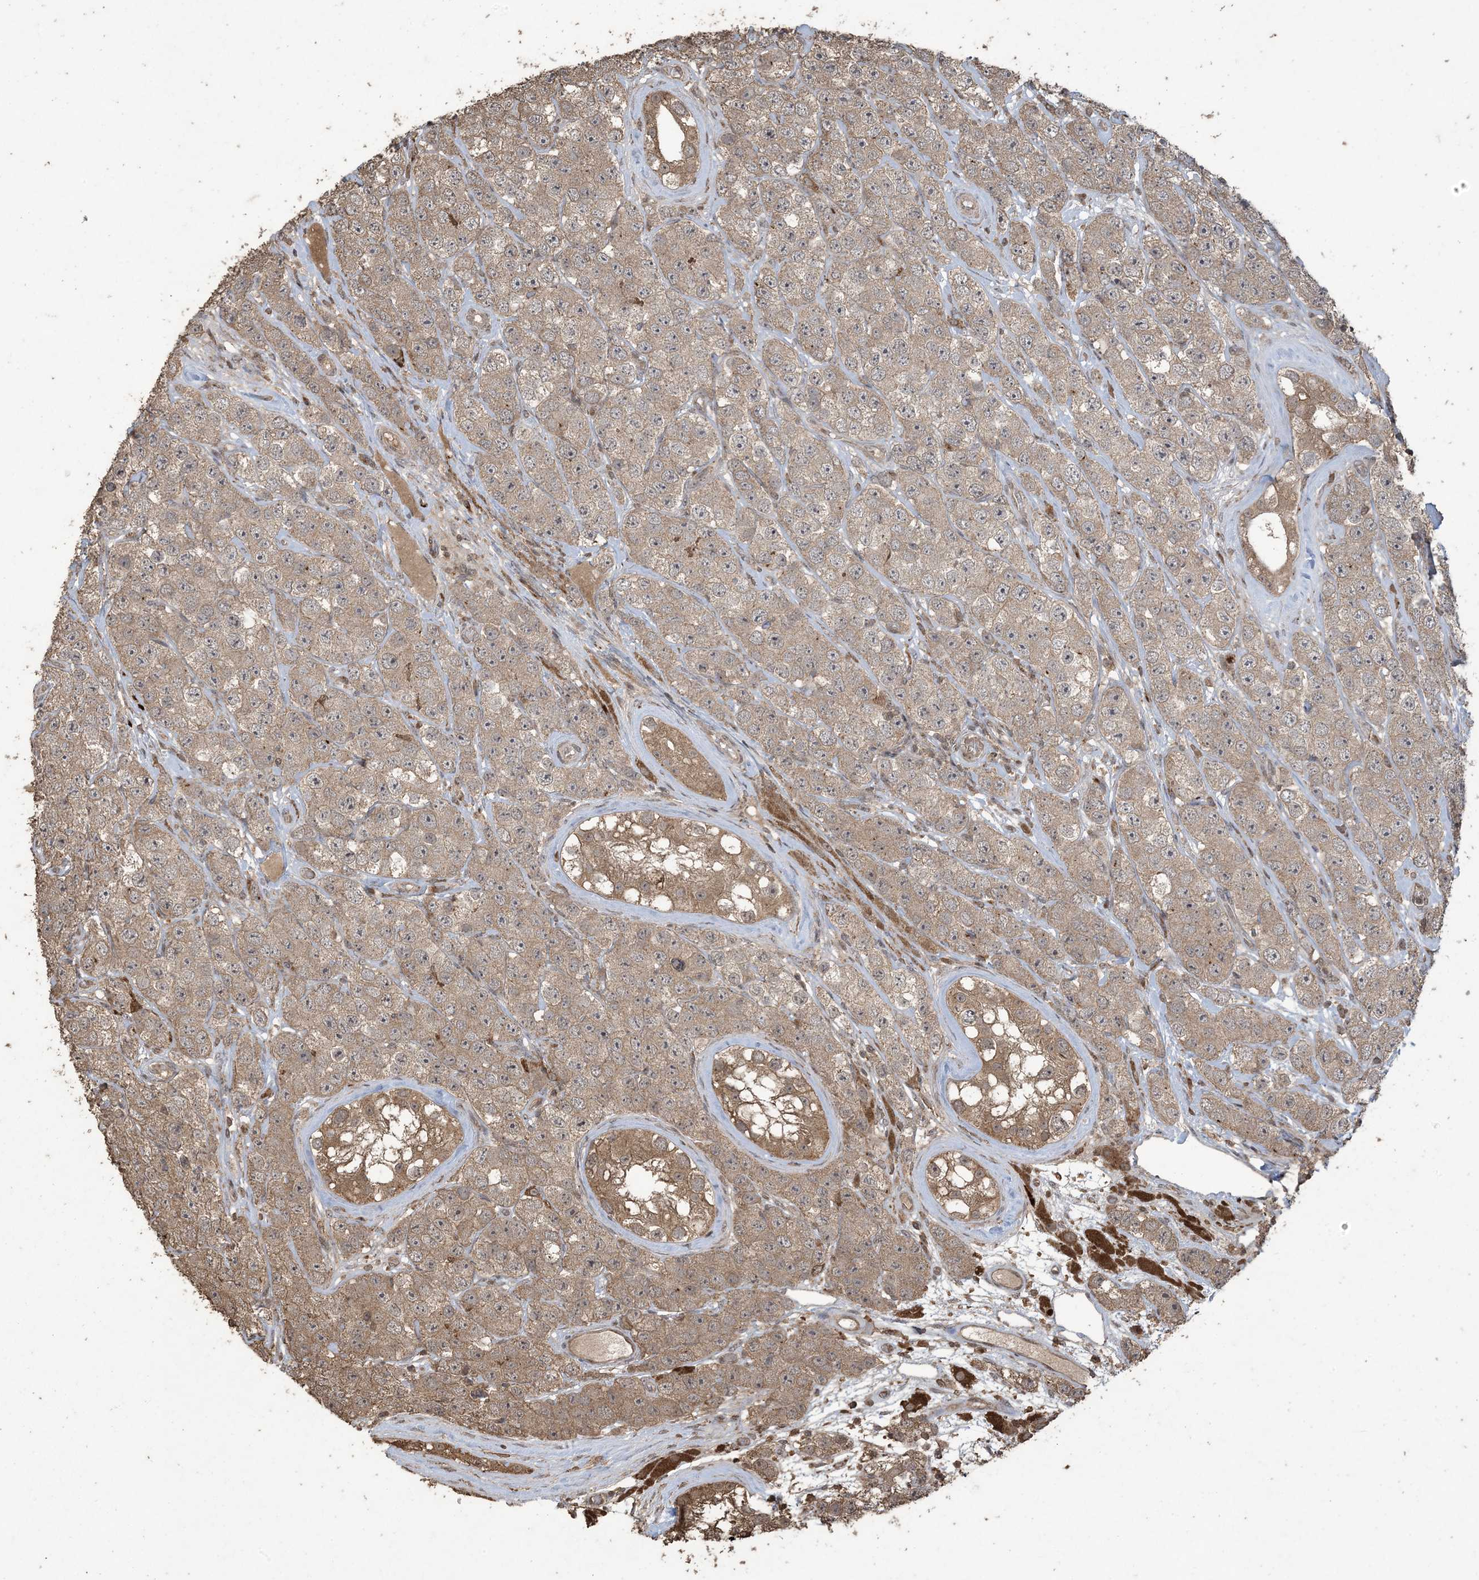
{"staining": {"intensity": "moderate", "quantity": ">75%", "location": "cytoplasmic/membranous"}, "tissue": "testis cancer", "cell_type": "Tumor cells", "image_type": "cancer", "snomed": [{"axis": "morphology", "description": "Seminoma, NOS"}, {"axis": "topography", "description": "Testis"}], "caption": "Moderate cytoplasmic/membranous staining is present in about >75% of tumor cells in testis cancer (seminoma). (Stains: DAB (3,3'-diaminobenzidine) in brown, nuclei in blue, Microscopy: brightfield microscopy at high magnification).", "gene": "EFCAB8", "patient": {"sex": "male", "age": 28}}